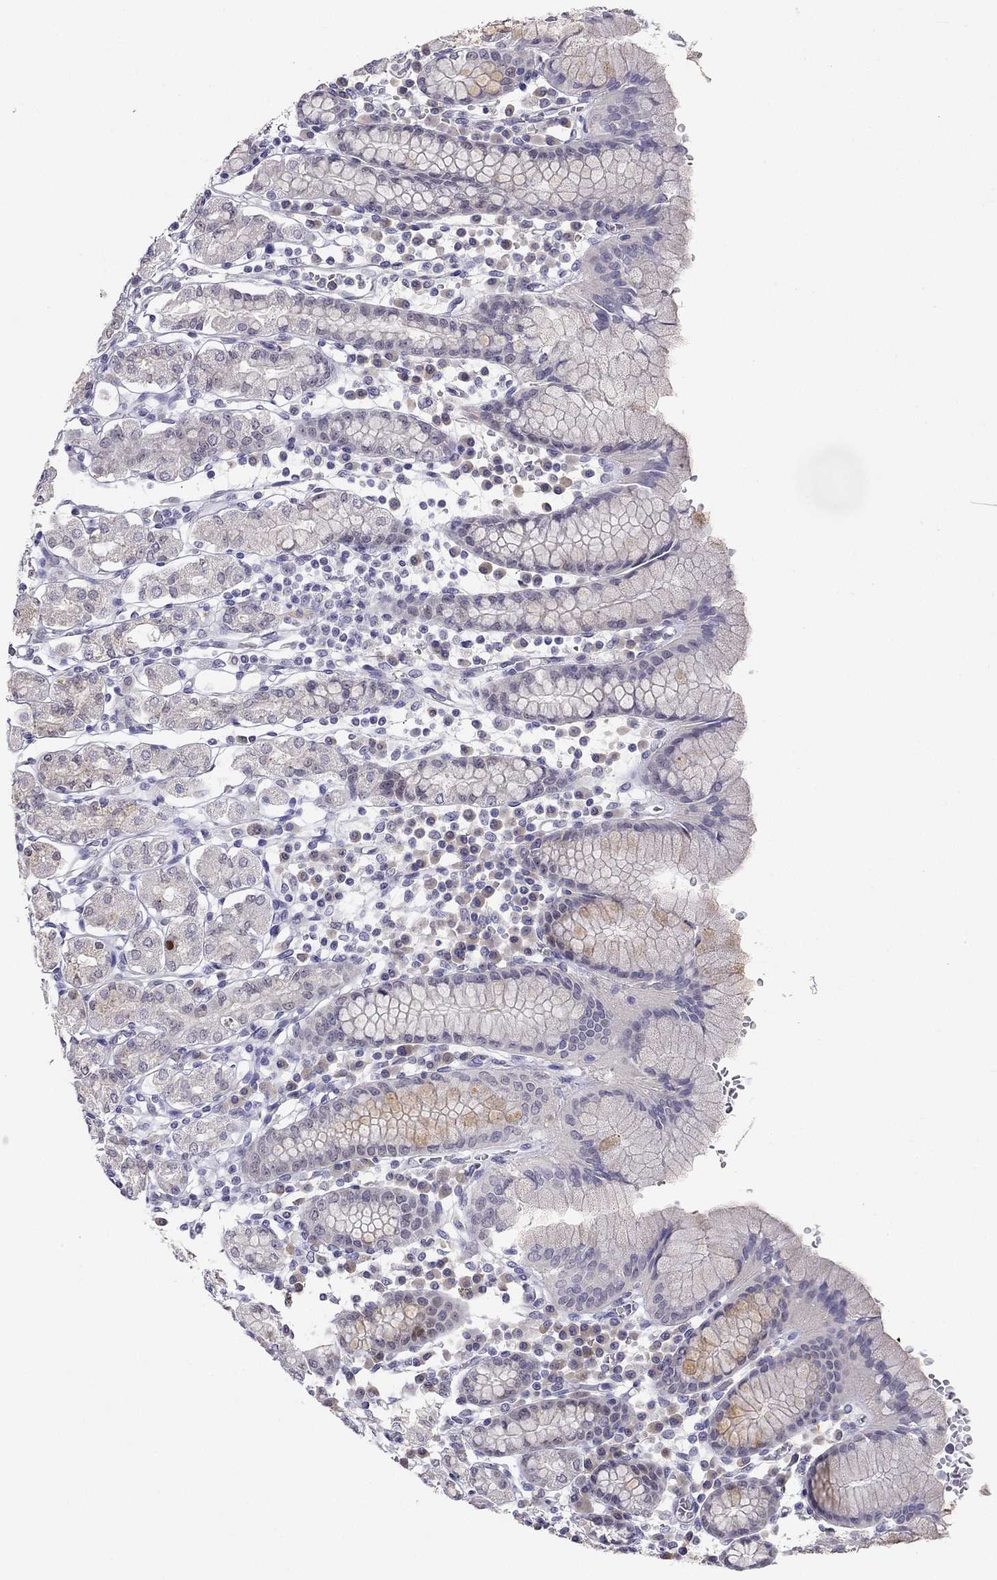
{"staining": {"intensity": "negative", "quantity": "none", "location": "none"}, "tissue": "stomach", "cell_type": "Glandular cells", "image_type": "normal", "snomed": [{"axis": "morphology", "description": "Normal tissue, NOS"}, {"axis": "topography", "description": "Stomach, upper"}, {"axis": "topography", "description": "Stomach"}], "caption": "This is a image of immunohistochemistry (IHC) staining of unremarkable stomach, which shows no positivity in glandular cells. The staining was performed using DAB to visualize the protein expression in brown, while the nuclei were stained in blue with hematoxylin (Magnification: 20x).", "gene": "C16orf89", "patient": {"sex": "male", "age": 62}}